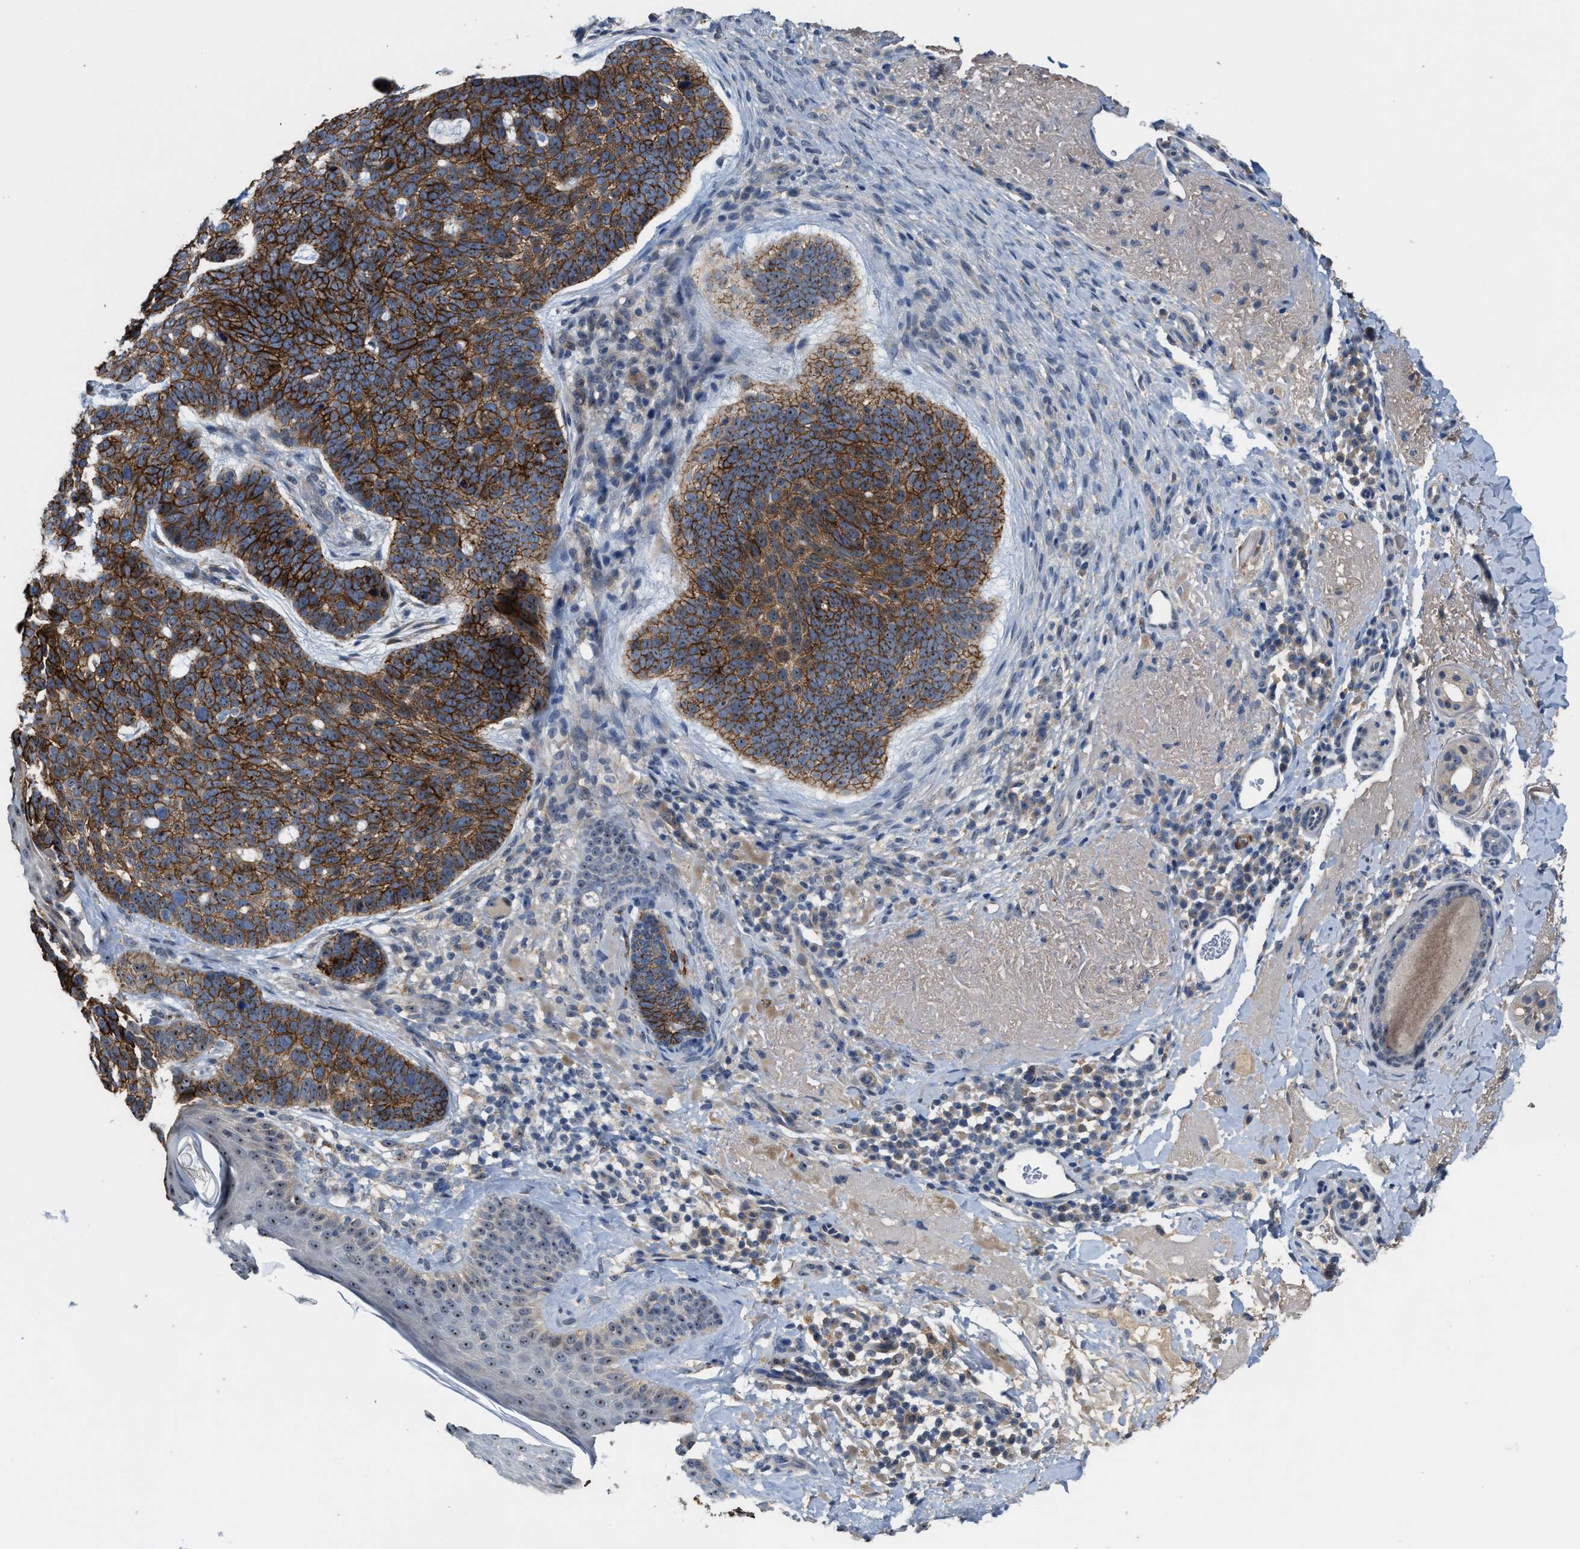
{"staining": {"intensity": "strong", "quantity": ">75%", "location": "cytoplasmic/membranous"}, "tissue": "skin cancer", "cell_type": "Tumor cells", "image_type": "cancer", "snomed": [{"axis": "morphology", "description": "Basal cell carcinoma"}, {"axis": "topography", "description": "Skin"}, {"axis": "topography", "description": "Skin of head"}], "caption": "A brown stain shows strong cytoplasmic/membranous expression of a protein in skin cancer (basal cell carcinoma) tumor cells. Nuclei are stained in blue.", "gene": "ZNF783", "patient": {"sex": "female", "age": 85}}